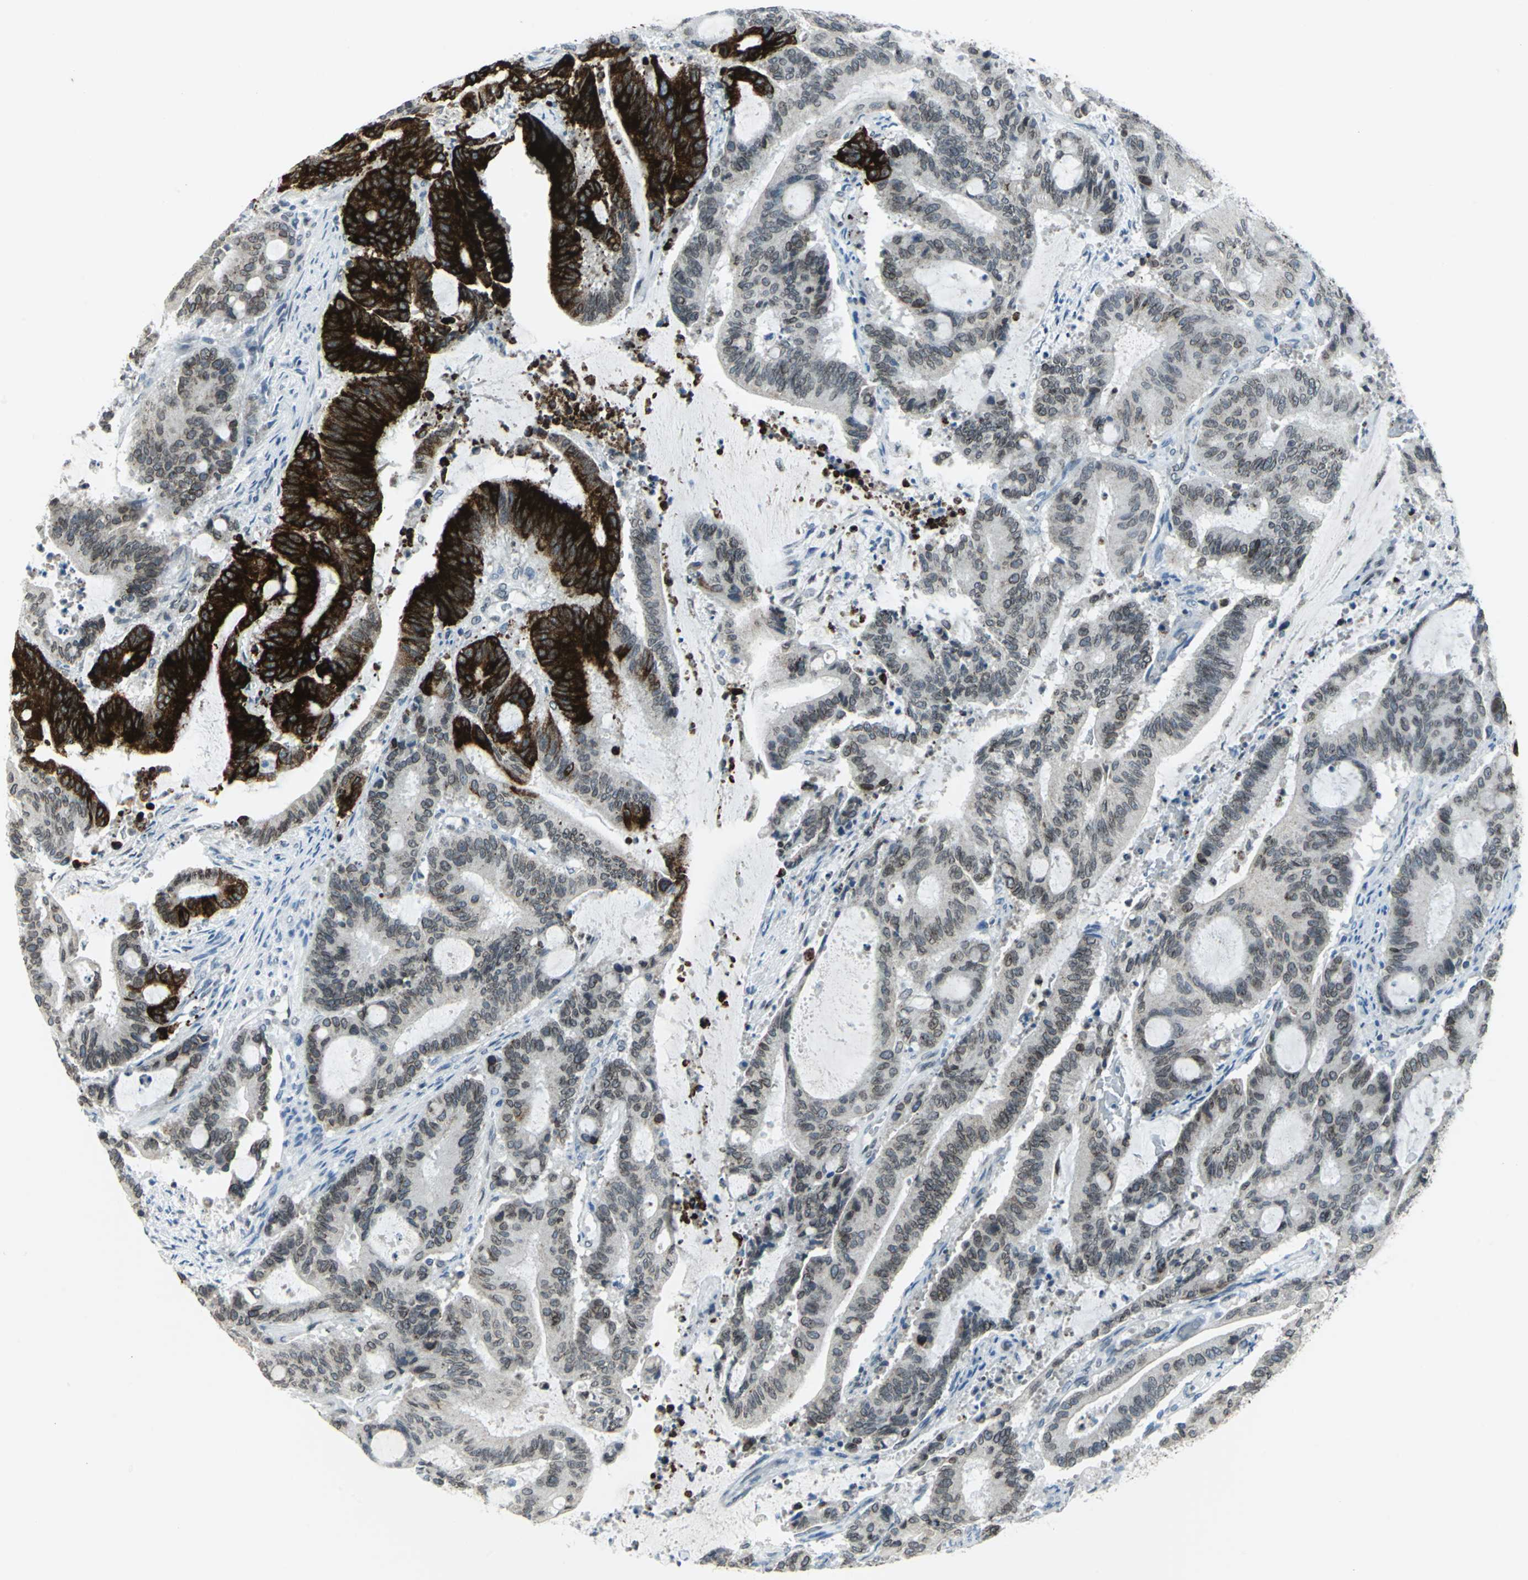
{"staining": {"intensity": "strong", "quantity": ">75%", "location": "cytoplasmic/membranous"}, "tissue": "liver cancer", "cell_type": "Tumor cells", "image_type": "cancer", "snomed": [{"axis": "morphology", "description": "Cholangiocarcinoma"}, {"axis": "topography", "description": "Liver"}], "caption": "IHC micrograph of human liver cancer (cholangiocarcinoma) stained for a protein (brown), which reveals high levels of strong cytoplasmic/membranous positivity in about >75% of tumor cells.", "gene": "SNUPN", "patient": {"sex": "female", "age": 73}}